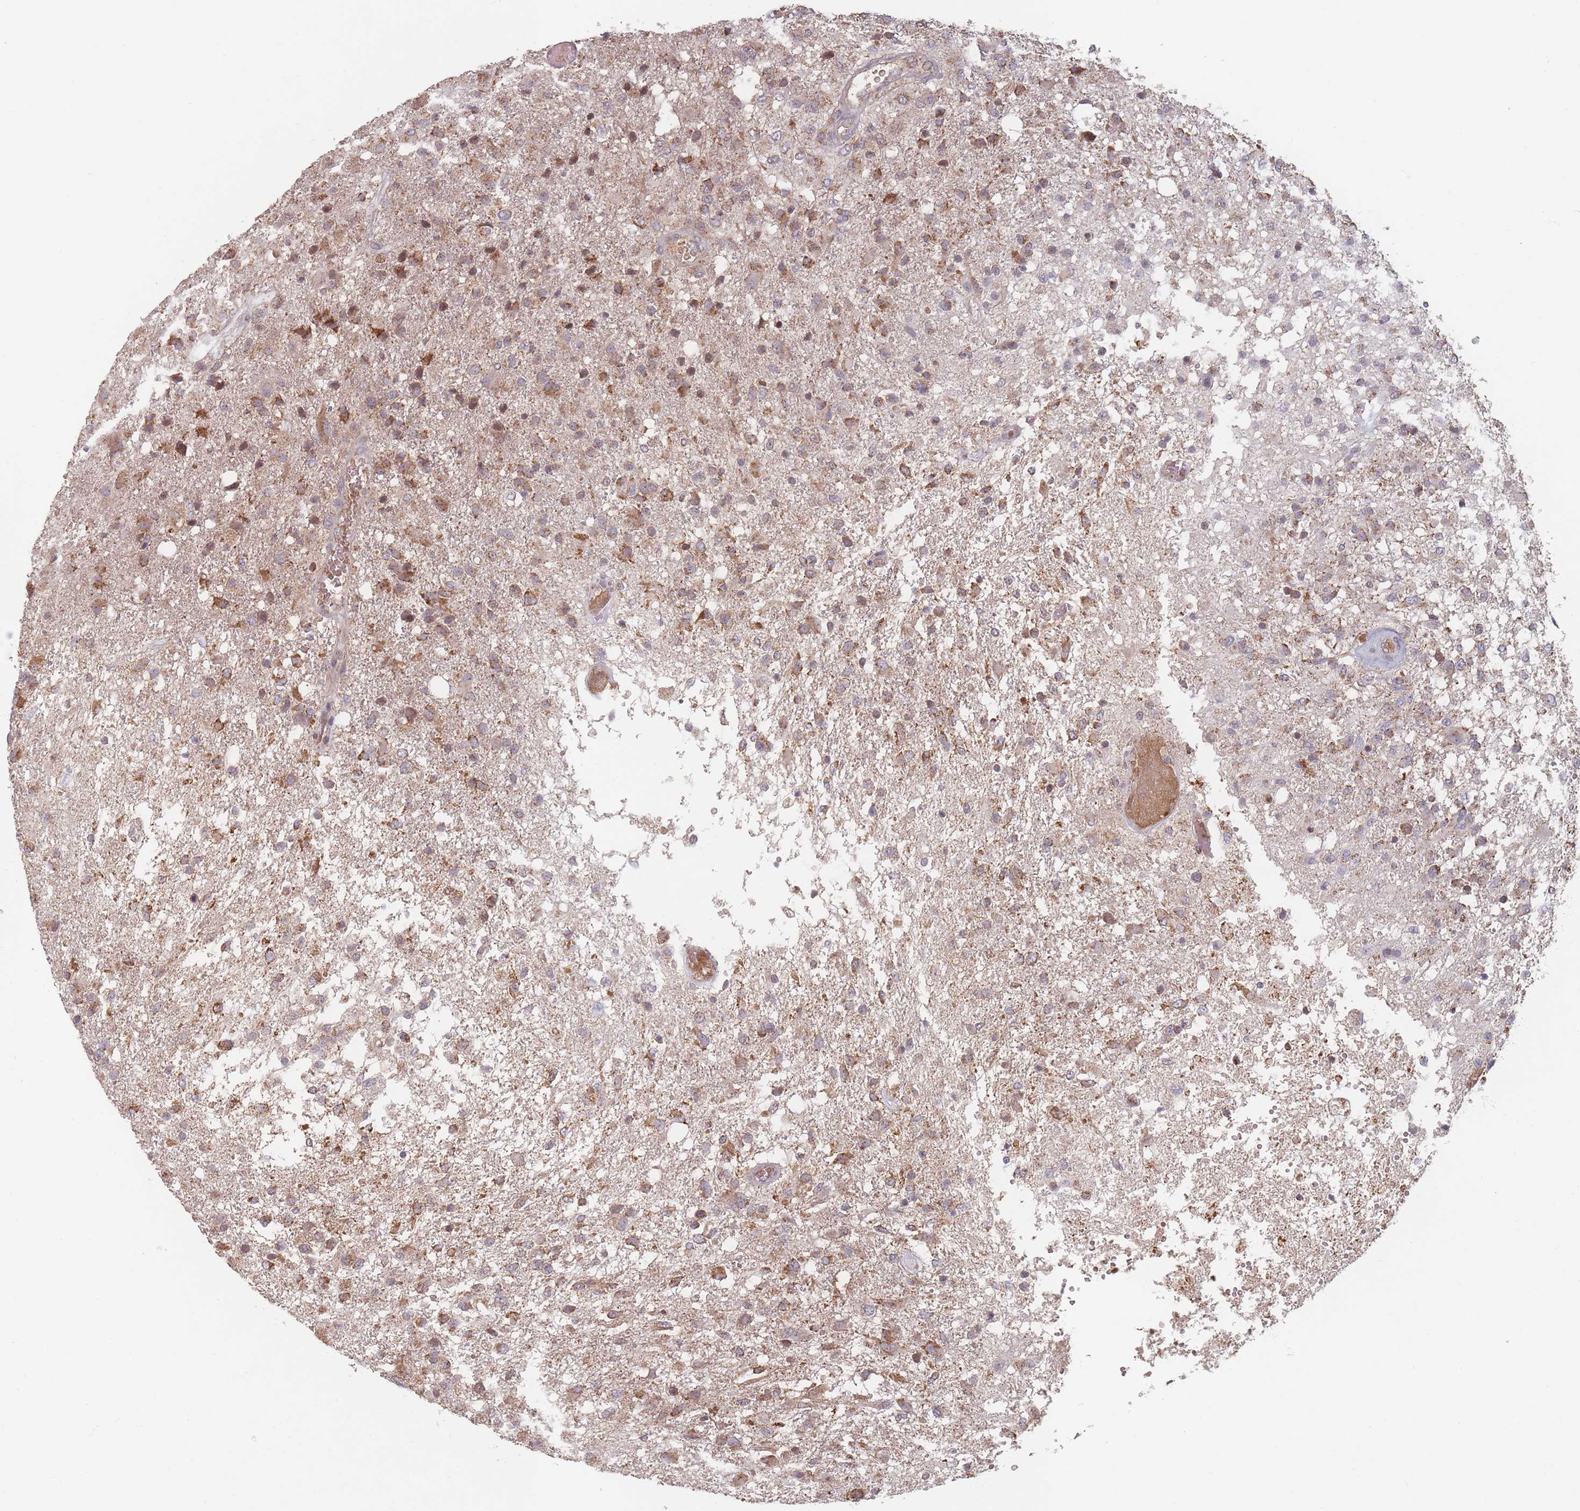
{"staining": {"intensity": "moderate", "quantity": "25%-75%", "location": "cytoplasmic/membranous"}, "tissue": "glioma", "cell_type": "Tumor cells", "image_type": "cancer", "snomed": [{"axis": "morphology", "description": "Glioma, malignant, High grade"}, {"axis": "topography", "description": "Brain"}], "caption": "Protein analysis of glioma tissue demonstrates moderate cytoplasmic/membranous expression in about 25%-75% of tumor cells.", "gene": "OR2M4", "patient": {"sex": "female", "age": 74}}